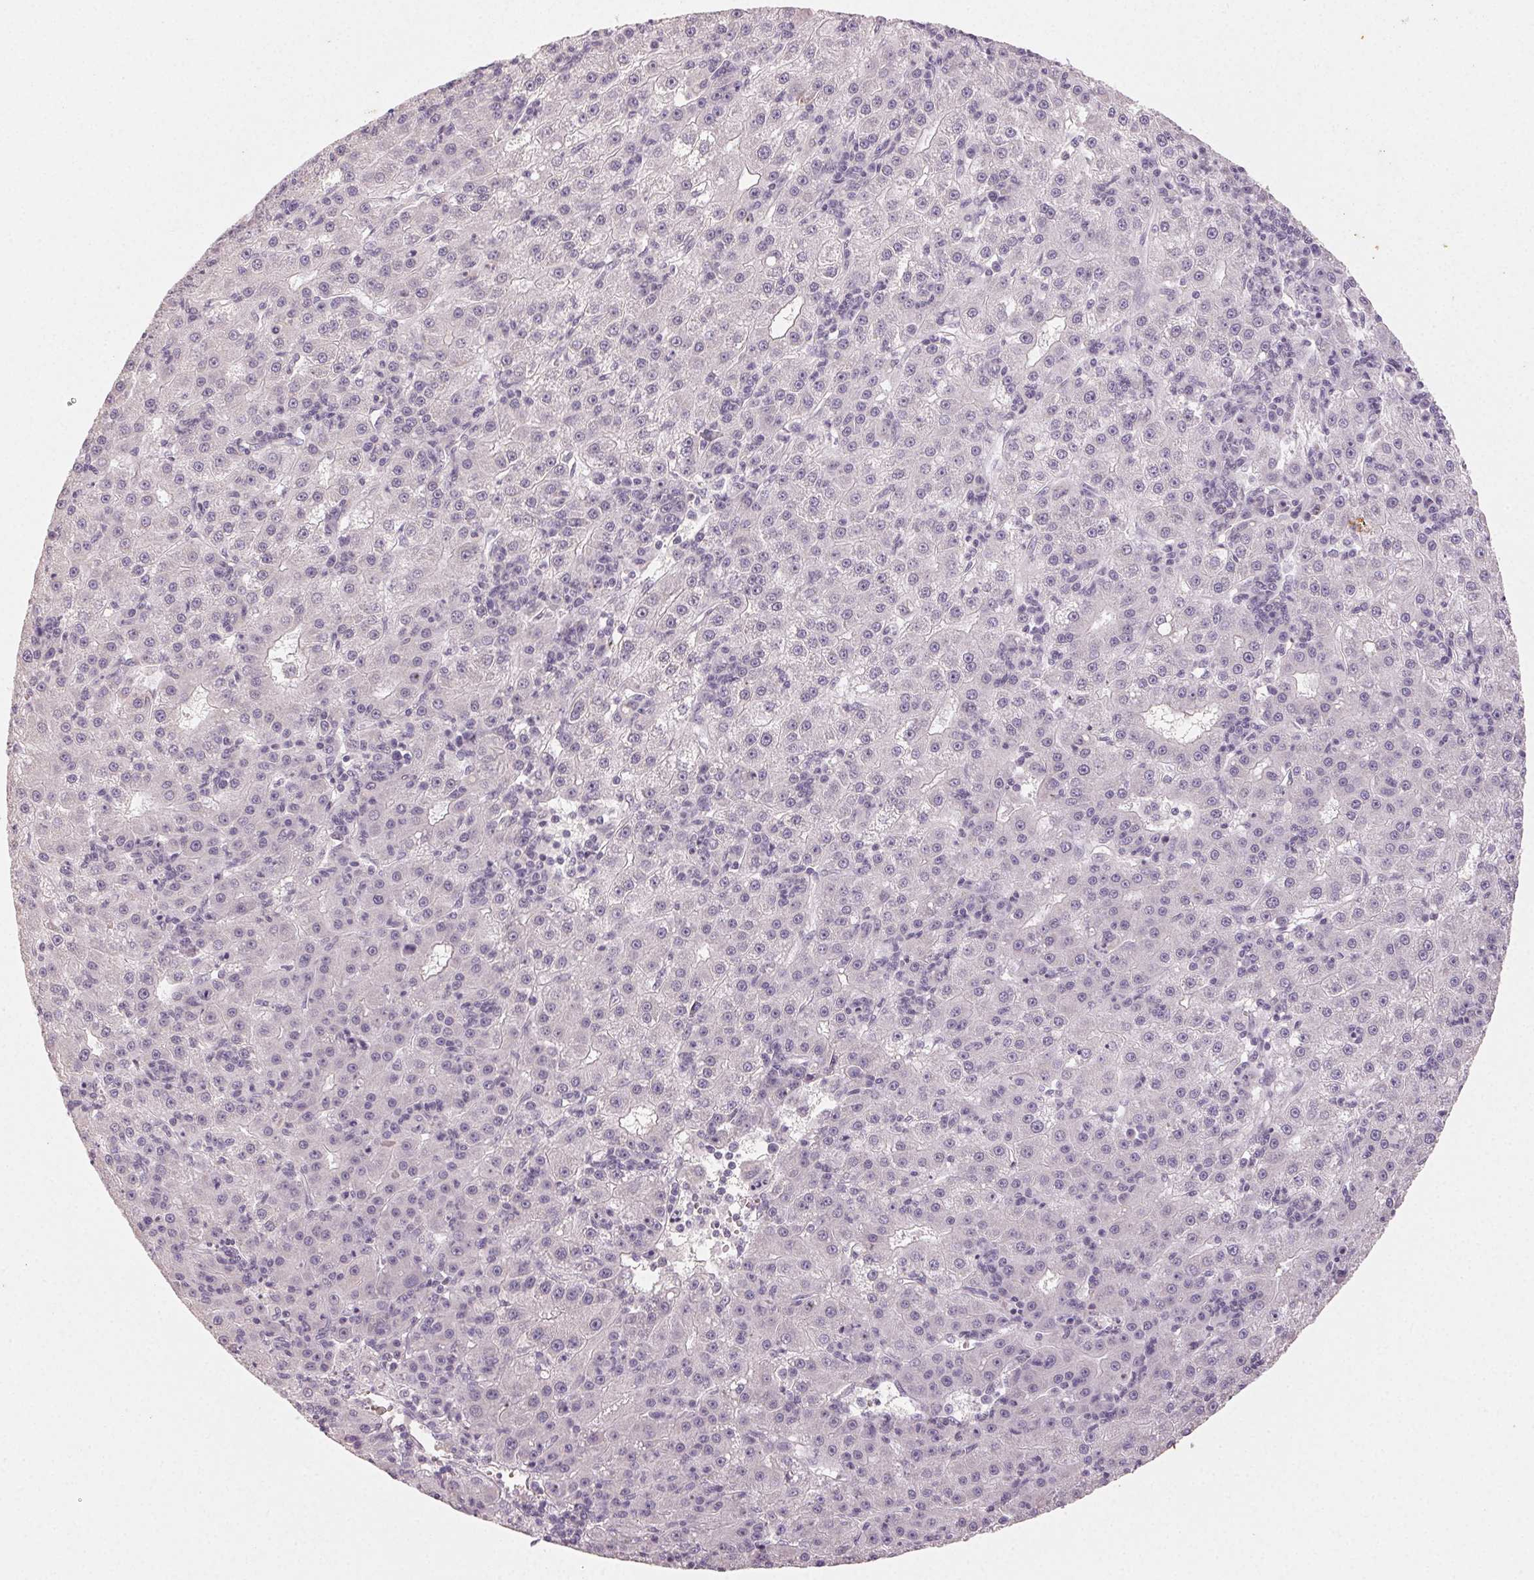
{"staining": {"intensity": "negative", "quantity": "none", "location": "none"}, "tissue": "liver cancer", "cell_type": "Tumor cells", "image_type": "cancer", "snomed": [{"axis": "morphology", "description": "Carcinoma, Hepatocellular, NOS"}, {"axis": "topography", "description": "Liver"}], "caption": "Liver hepatocellular carcinoma stained for a protein using immunohistochemistry (IHC) shows no expression tumor cells.", "gene": "LVRN", "patient": {"sex": "male", "age": 76}}